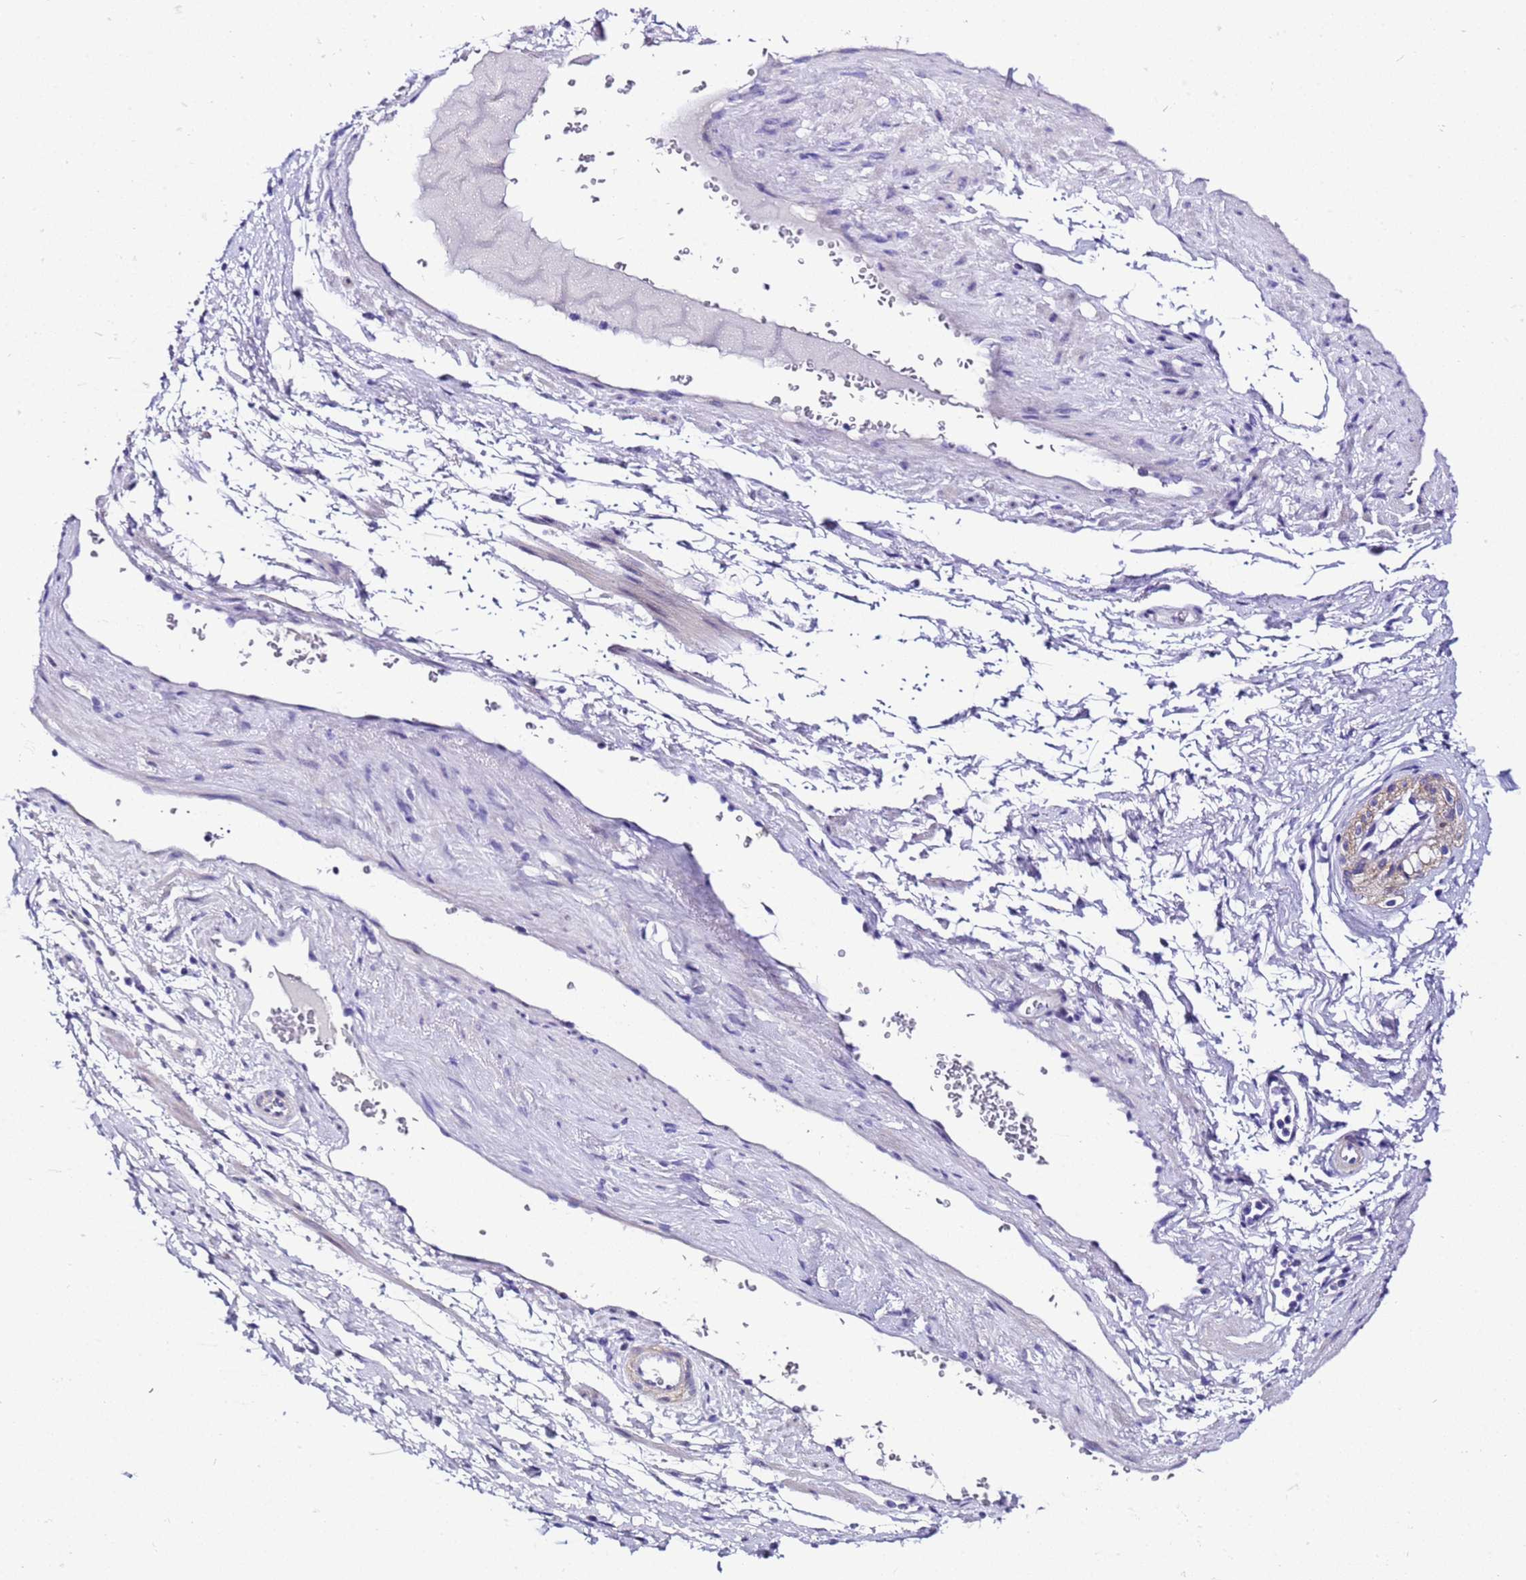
{"staining": {"intensity": "negative", "quantity": "none", "location": "none"}, "tissue": "soft tissue", "cell_type": "Fibroblasts", "image_type": "normal", "snomed": [{"axis": "morphology", "description": "Normal tissue, NOS"}, {"axis": "morphology", "description": "Adenocarcinoma, Low grade"}, {"axis": "topography", "description": "Prostate"}, {"axis": "topography", "description": "Peripheral nerve tissue"}], "caption": "Immunohistochemistry of benign soft tissue reveals no expression in fibroblasts. (IHC, brightfield microscopy, high magnification).", "gene": "ZNF417", "patient": {"sex": "male", "age": 63}}